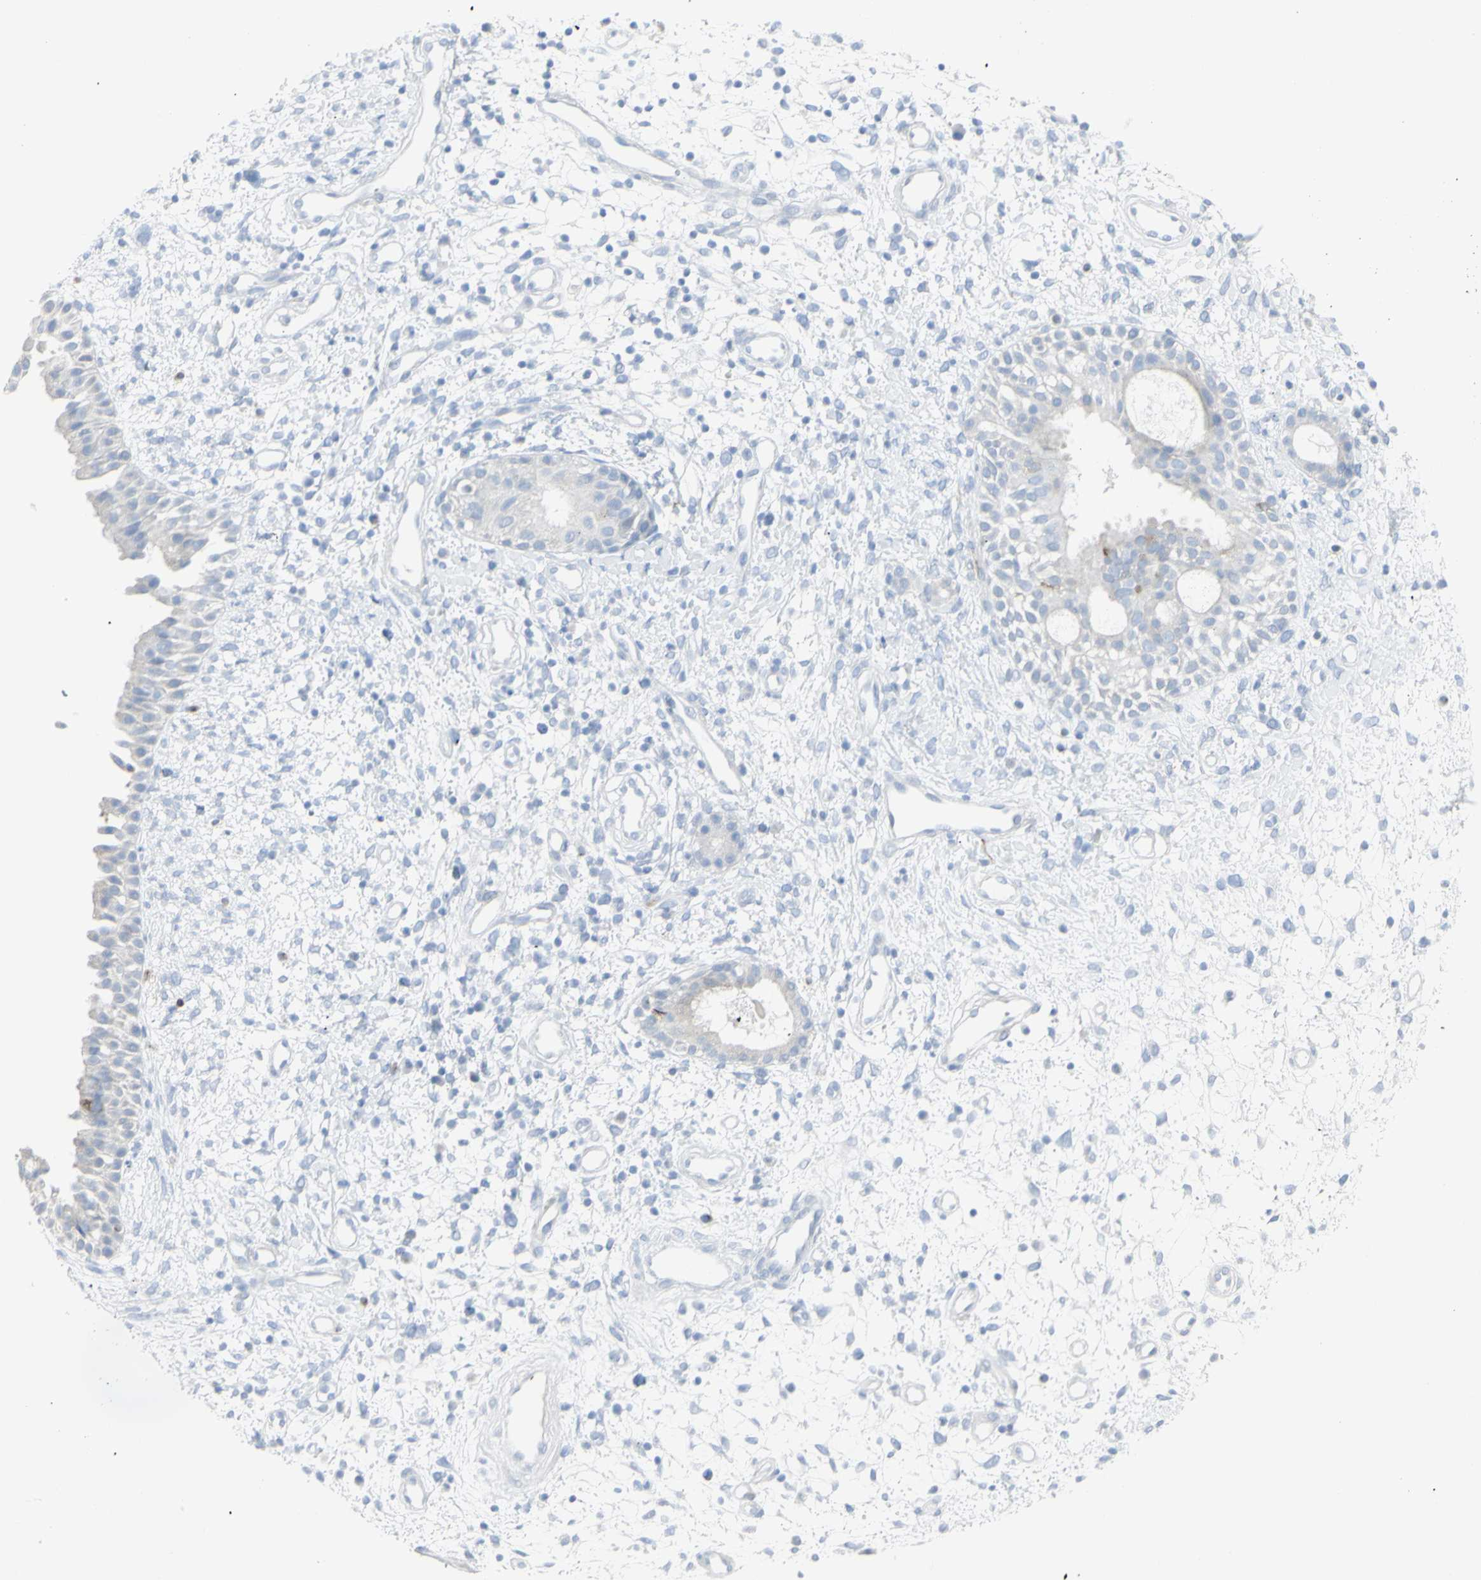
{"staining": {"intensity": "negative", "quantity": "none", "location": "none"}, "tissue": "nasopharynx", "cell_type": "Respiratory epithelial cells", "image_type": "normal", "snomed": [{"axis": "morphology", "description": "Normal tissue, NOS"}, {"axis": "topography", "description": "Nasopharynx"}], "caption": "A high-resolution photomicrograph shows immunohistochemistry staining of normal nasopharynx, which shows no significant expression in respiratory epithelial cells.", "gene": "ENSG00000198211", "patient": {"sex": "male", "age": 22}}